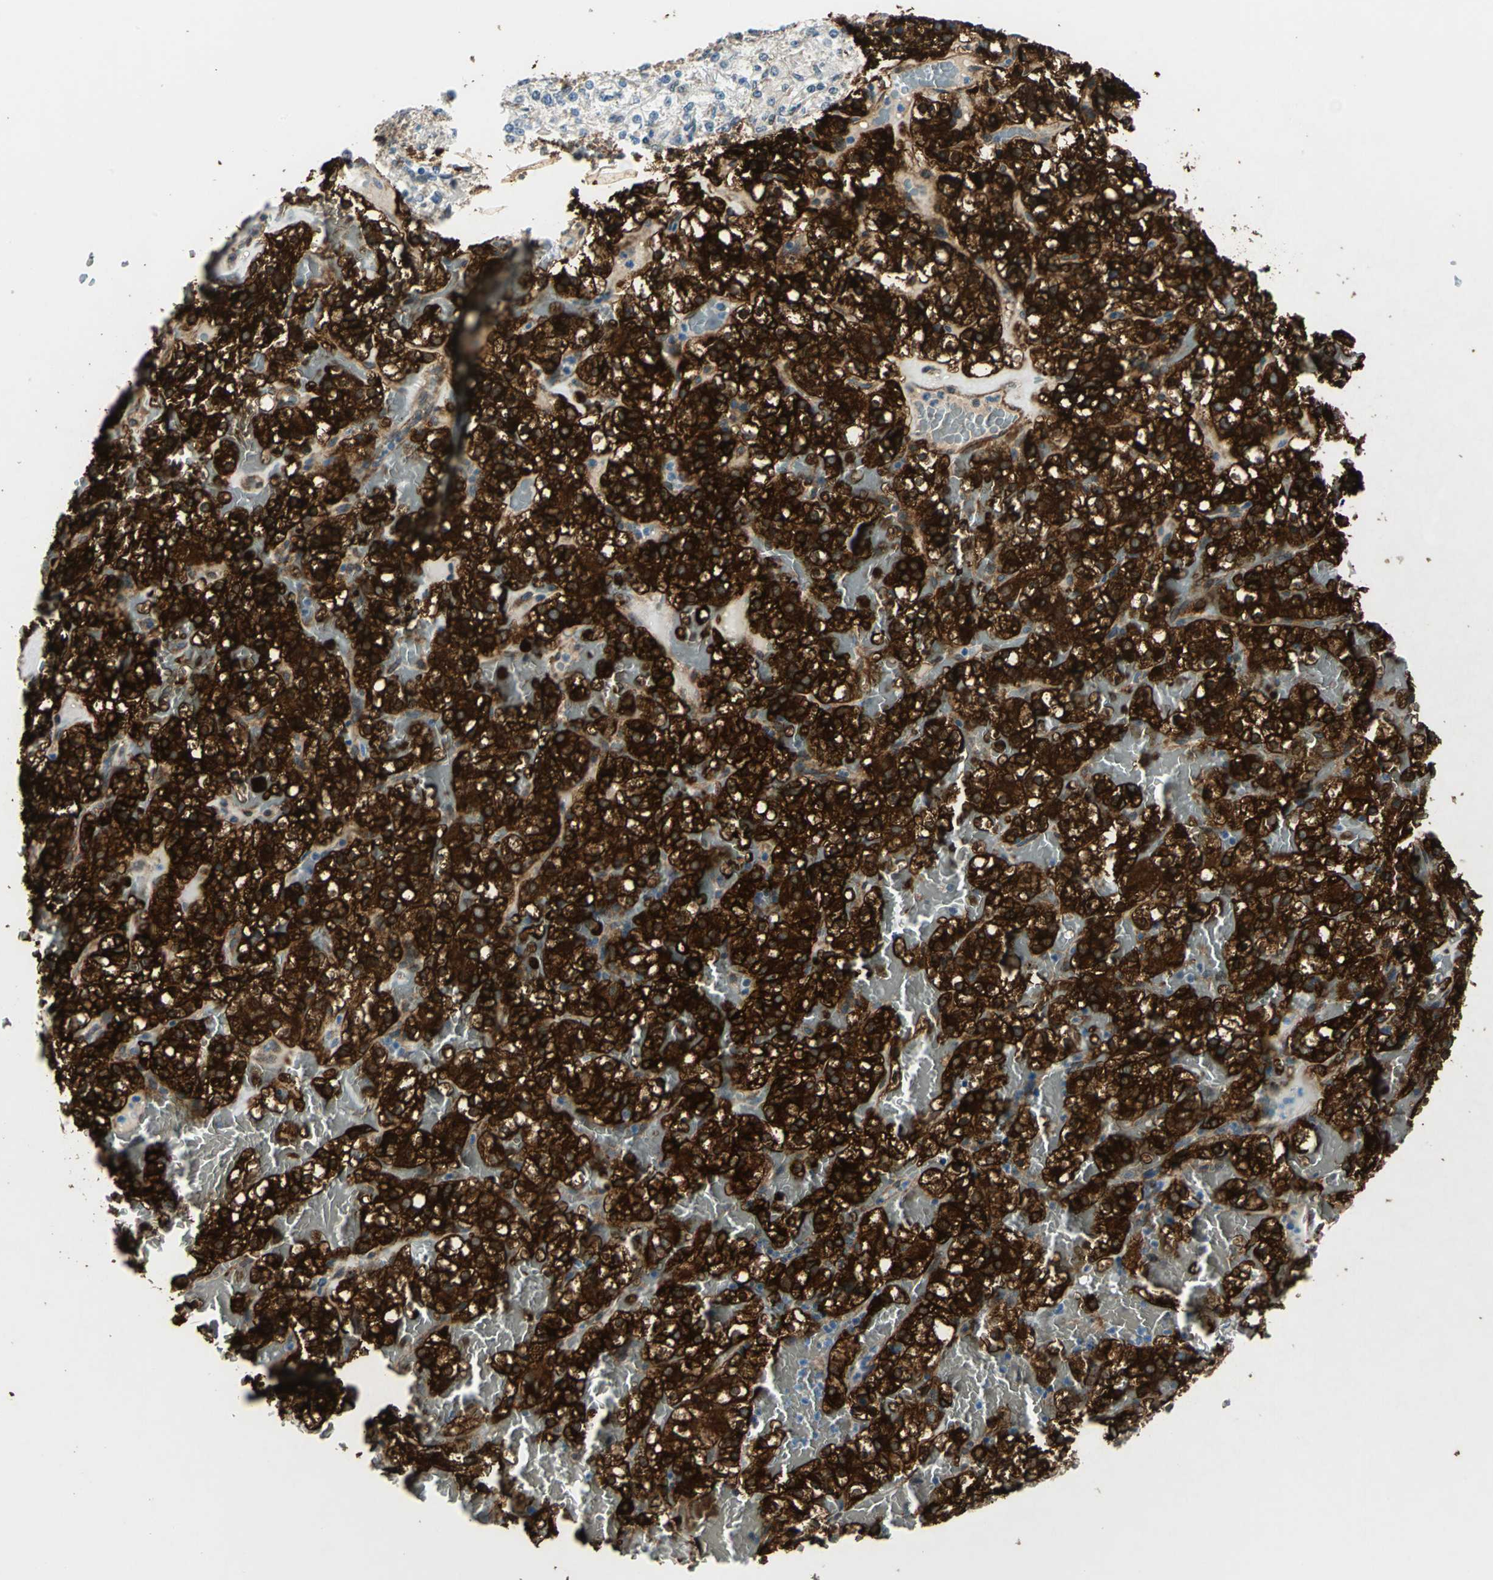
{"staining": {"intensity": "strong", "quantity": ">75%", "location": "cytoplasmic/membranous"}, "tissue": "renal cancer", "cell_type": "Tumor cells", "image_type": "cancer", "snomed": [{"axis": "morphology", "description": "Normal tissue, NOS"}, {"axis": "morphology", "description": "Adenocarcinoma, NOS"}, {"axis": "topography", "description": "Kidney"}], "caption": "A high amount of strong cytoplasmic/membranous expression is appreciated in approximately >75% of tumor cells in renal adenocarcinoma tissue. Using DAB (brown) and hematoxylin (blue) stains, captured at high magnification using brightfield microscopy.", "gene": "HSPB1", "patient": {"sex": "female", "age": 72}}